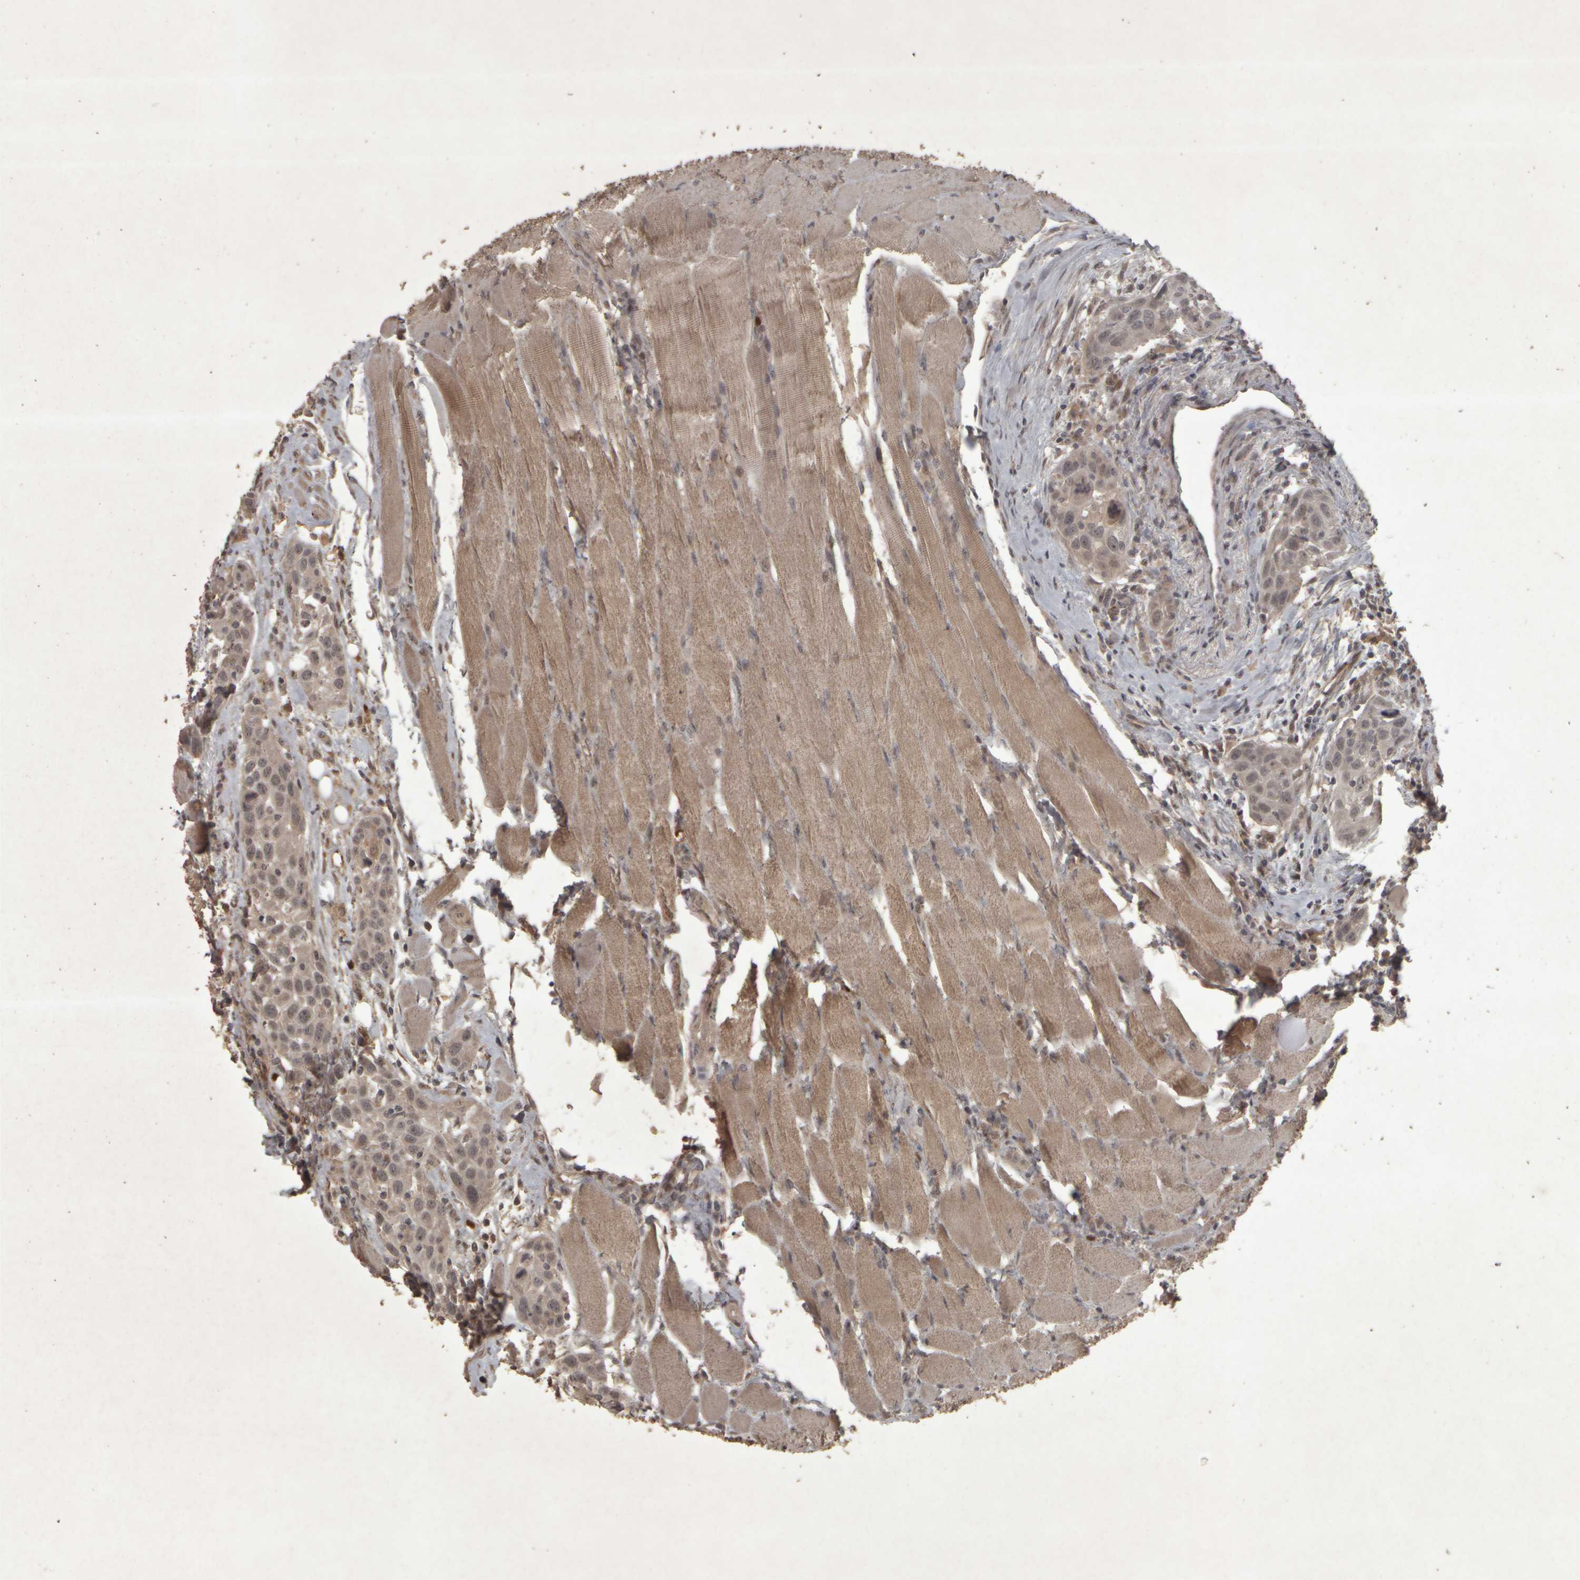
{"staining": {"intensity": "weak", "quantity": "<25%", "location": "cytoplasmic/membranous"}, "tissue": "head and neck cancer", "cell_type": "Tumor cells", "image_type": "cancer", "snomed": [{"axis": "morphology", "description": "Squamous cell carcinoma, NOS"}, {"axis": "topography", "description": "Oral tissue"}, {"axis": "topography", "description": "Head-Neck"}], "caption": "Tumor cells are negative for protein expression in human head and neck cancer.", "gene": "ACO1", "patient": {"sex": "female", "age": 50}}